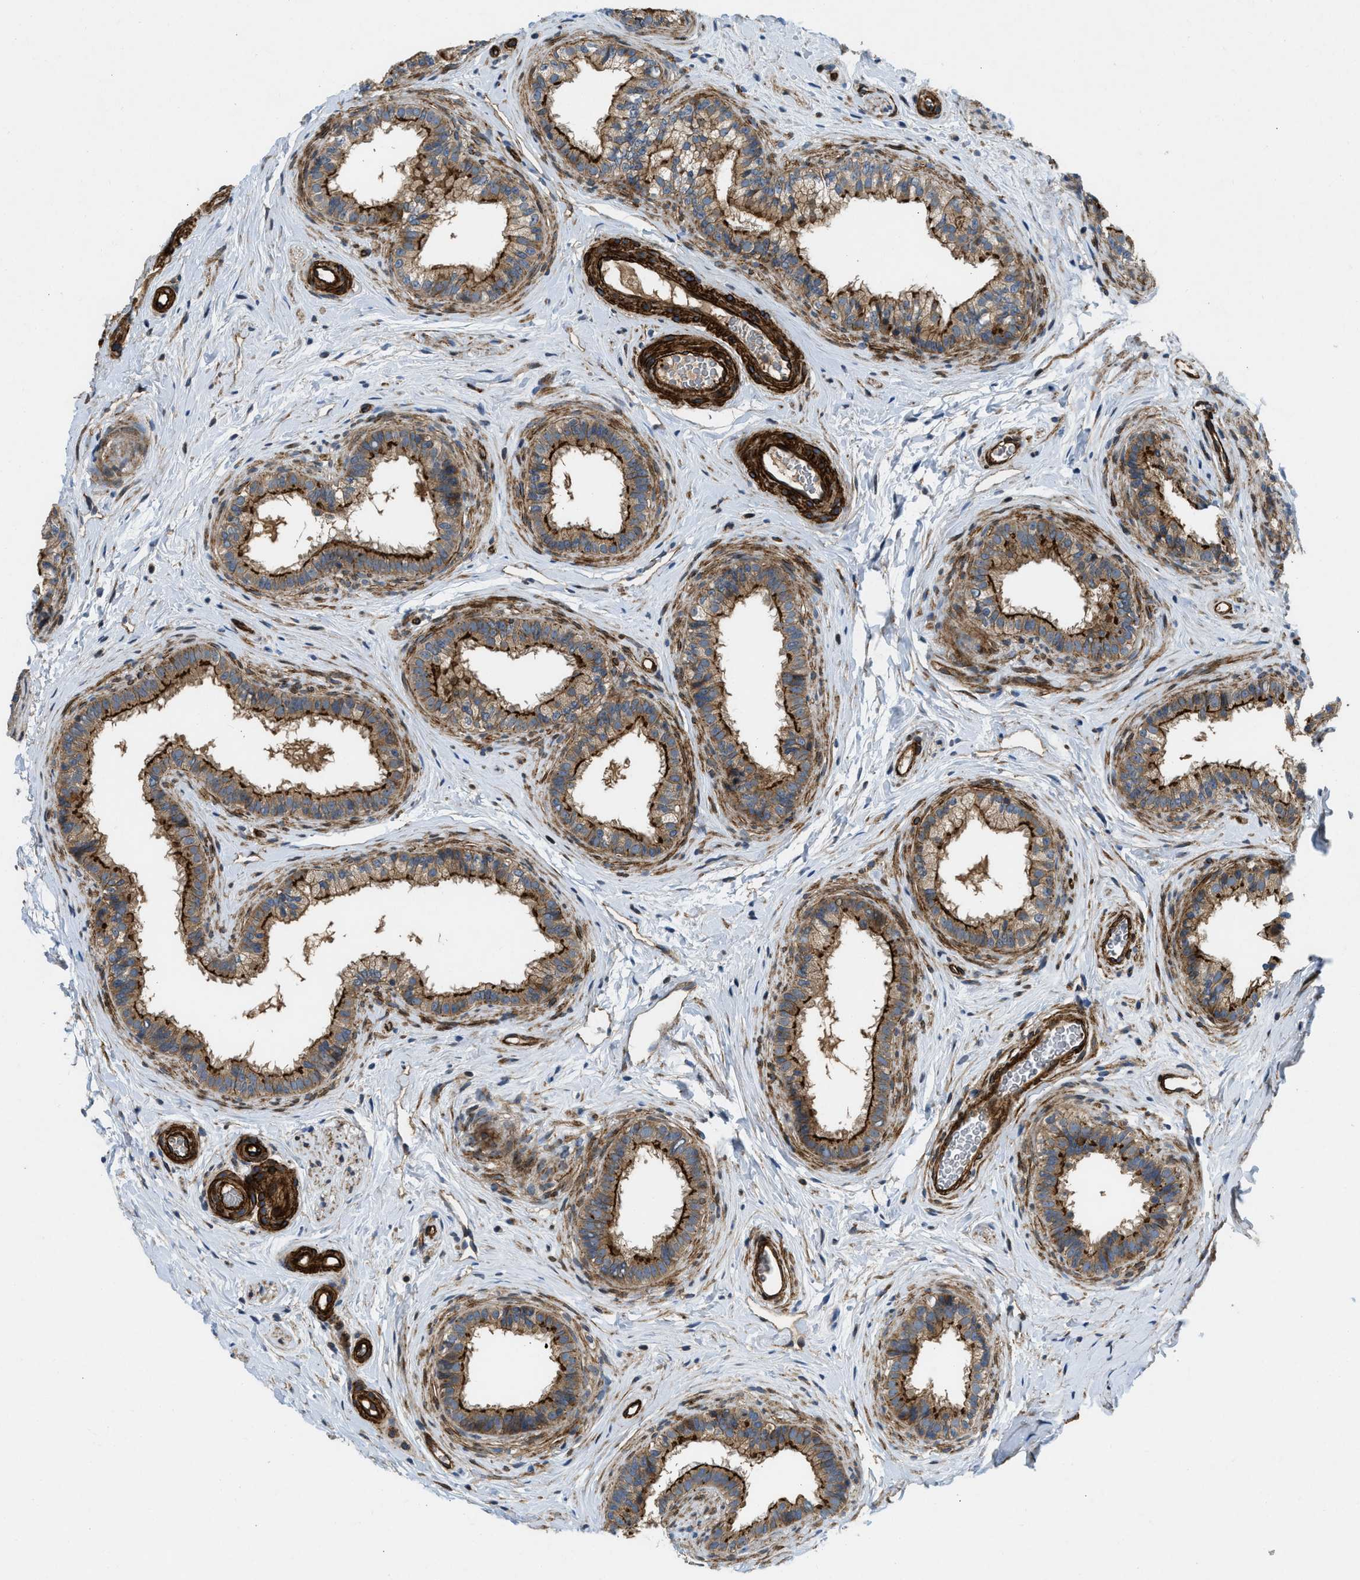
{"staining": {"intensity": "moderate", "quantity": ">75%", "location": "cytoplasmic/membranous"}, "tissue": "epididymis", "cell_type": "Glandular cells", "image_type": "normal", "snomed": [{"axis": "morphology", "description": "Normal tissue, NOS"}, {"axis": "topography", "description": "Testis"}, {"axis": "topography", "description": "Epididymis"}], "caption": "An immunohistochemistry photomicrograph of normal tissue is shown. Protein staining in brown labels moderate cytoplasmic/membranous positivity in epididymis within glandular cells.", "gene": "NYNRIN", "patient": {"sex": "male", "age": 36}}